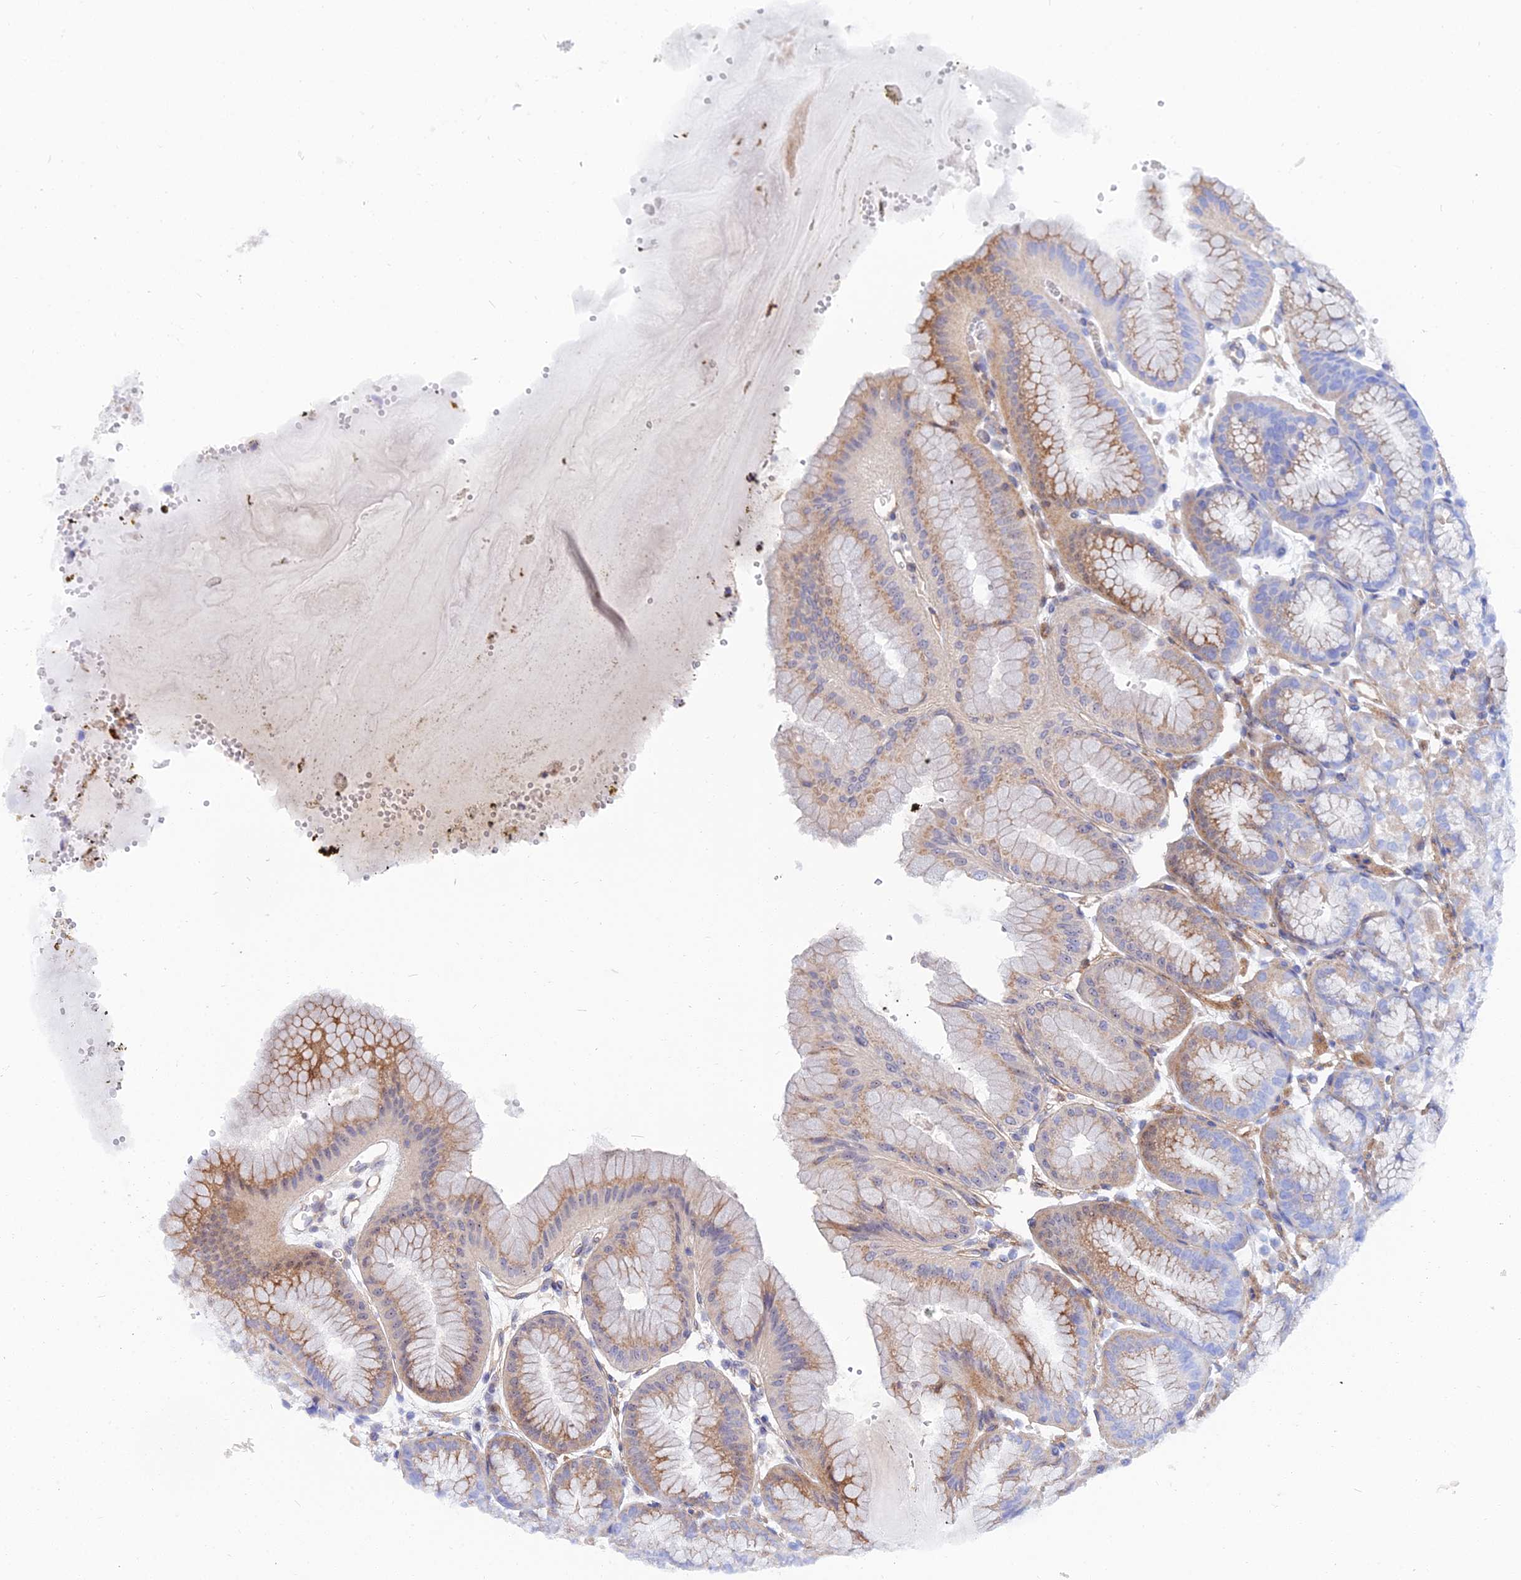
{"staining": {"intensity": "moderate", "quantity": "<25%", "location": "cytoplasmic/membranous,nuclear"}, "tissue": "stomach", "cell_type": "Glandular cells", "image_type": "normal", "snomed": [{"axis": "morphology", "description": "Normal tissue, NOS"}, {"axis": "topography", "description": "Stomach, lower"}], "caption": "Immunohistochemistry of unremarkable stomach displays low levels of moderate cytoplasmic/membranous,nuclear staining in approximately <25% of glandular cells.", "gene": "TRIM43B", "patient": {"sex": "male", "age": 71}}